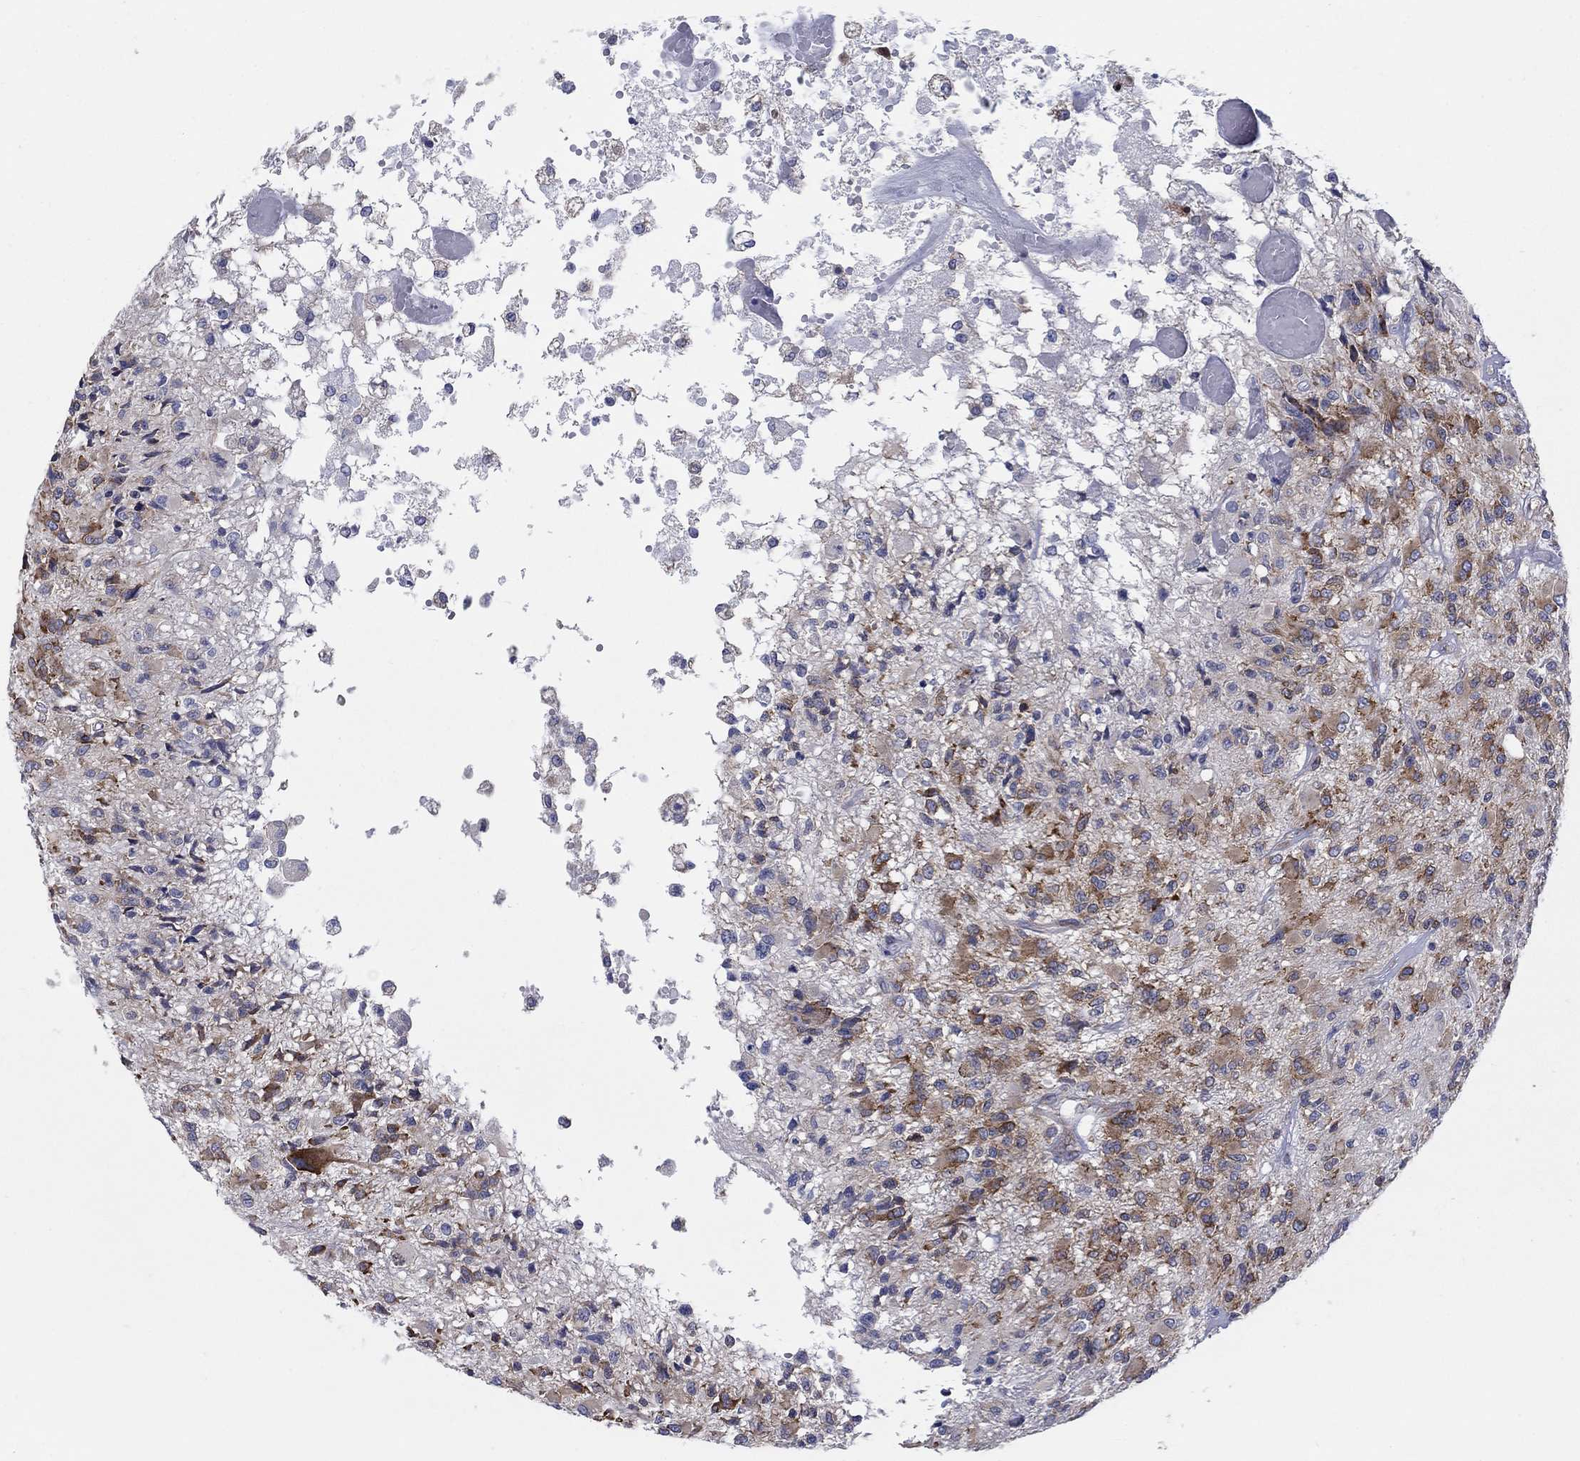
{"staining": {"intensity": "strong", "quantity": "25%-75%", "location": "cytoplasmic/membranous"}, "tissue": "glioma", "cell_type": "Tumor cells", "image_type": "cancer", "snomed": [{"axis": "morphology", "description": "Glioma, malignant, High grade"}, {"axis": "topography", "description": "Brain"}], "caption": "Immunohistochemical staining of glioma displays strong cytoplasmic/membranous protein staining in about 25%-75% of tumor cells.", "gene": "TMEM59", "patient": {"sex": "female", "age": 63}}